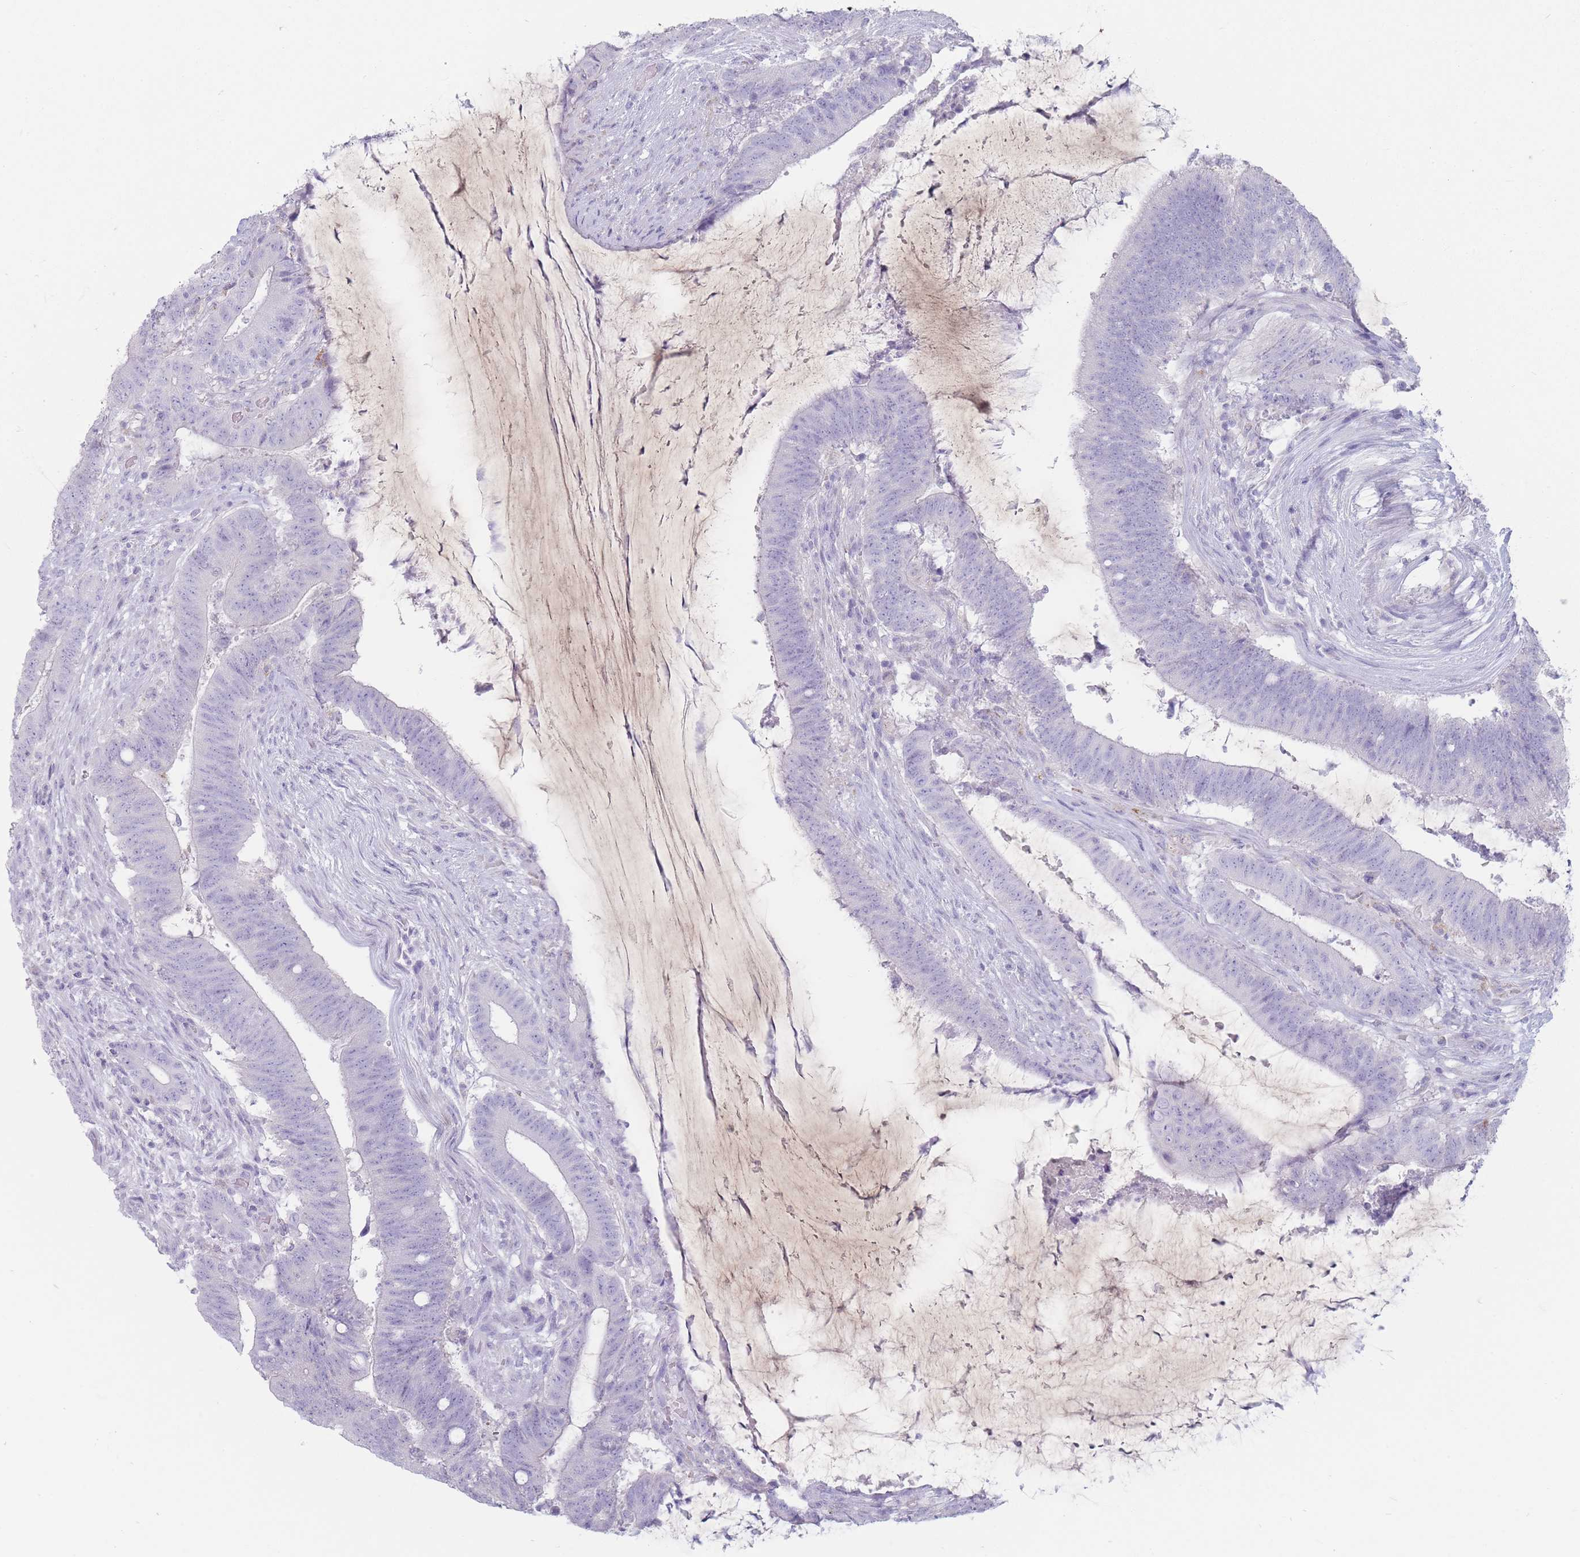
{"staining": {"intensity": "negative", "quantity": "none", "location": "none"}, "tissue": "colorectal cancer", "cell_type": "Tumor cells", "image_type": "cancer", "snomed": [{"axis": "morphology", "description": "Adenocarcinoma, NOS"}, {"axis": "topography", "description": "Colon"}], "caption": "Immunohistochemical staining of human colorectal cancer shows no significant staining in tumor cells.", "gene": "GPR12", "patient": {"sex": "female", "age": 43}}